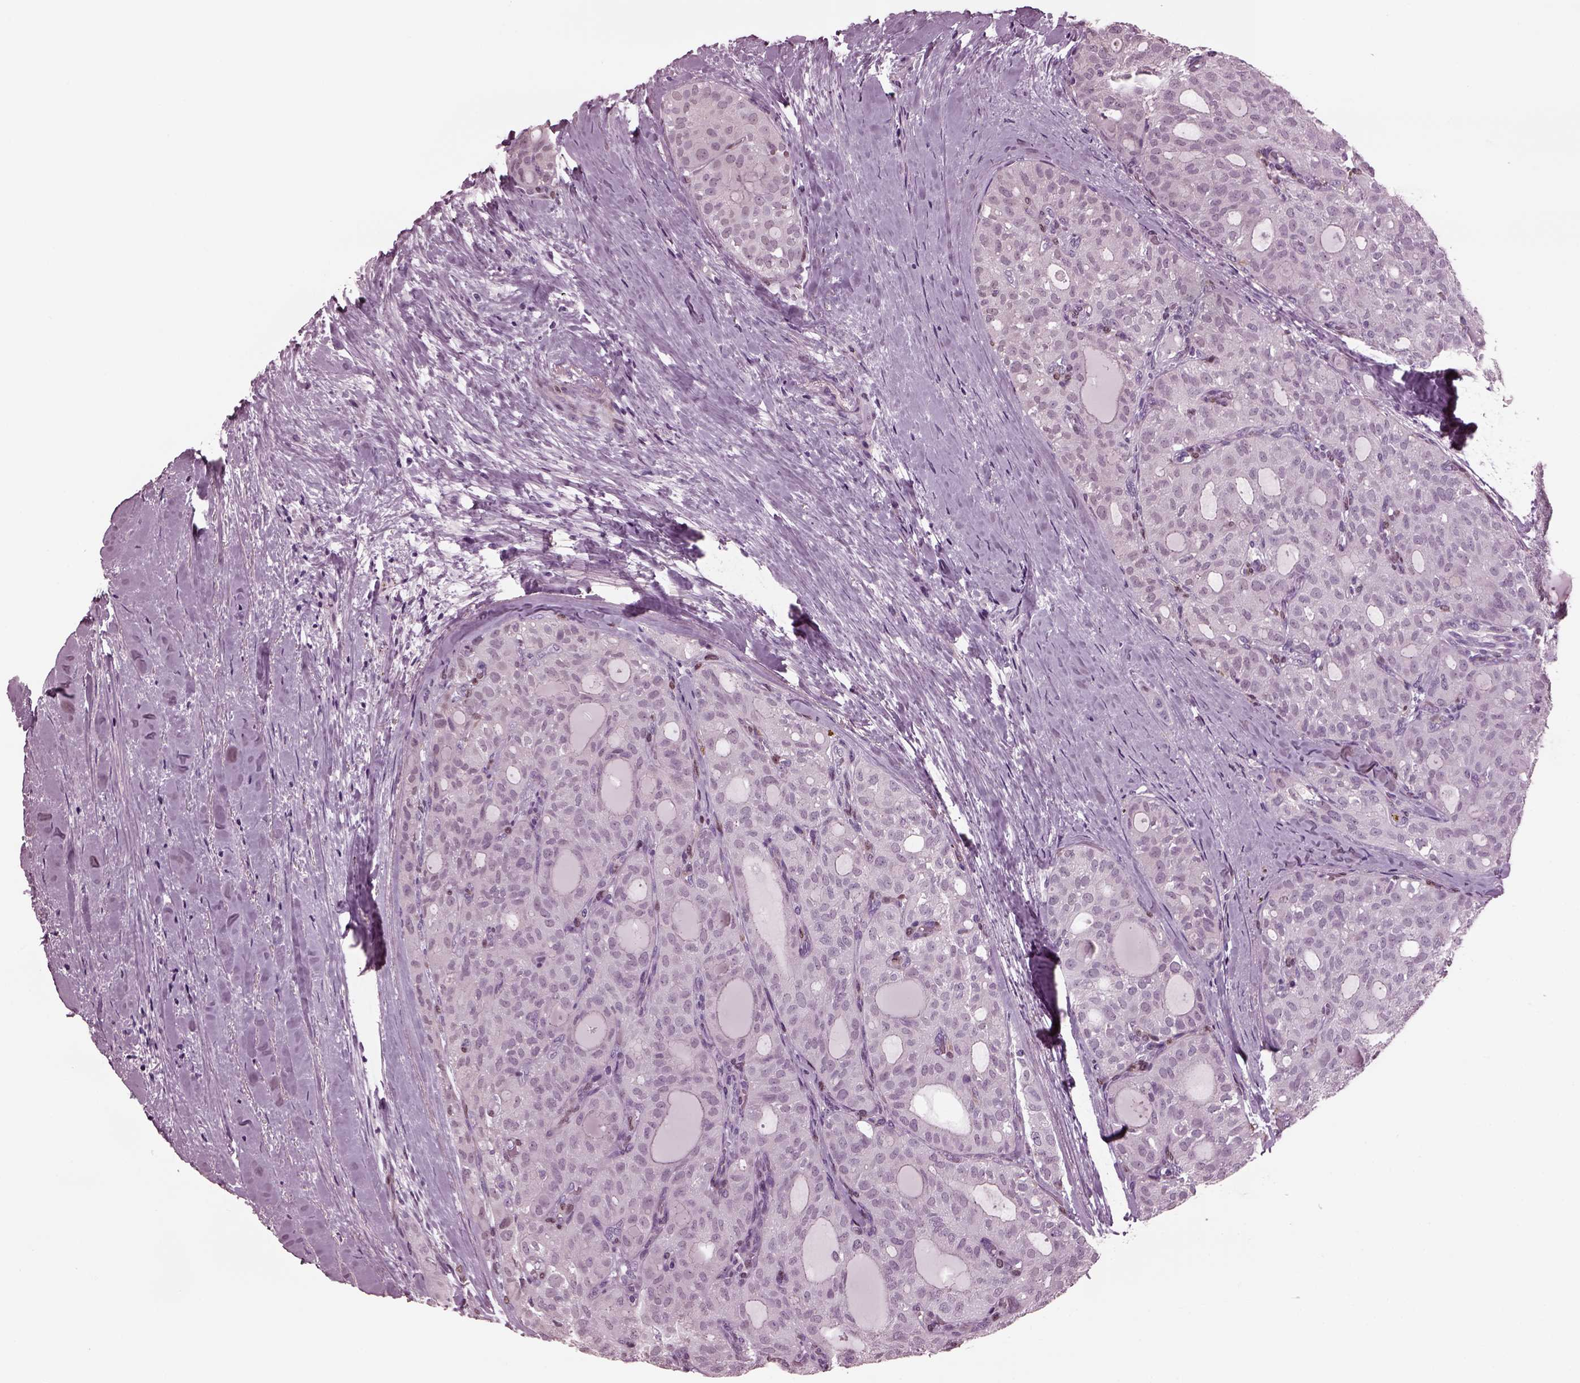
{"staining": {"intensity": "negative", "quantity": "none", "location": "none"}, "tissue": "thyroid cancer", "cell_type": "Tumor cells", "image_type": "cancer", "snomed": [{"axis": "morphology", "description": "Follicular adenoma carcinoma, NOS"}, {"axis": "topography", "description": "Thyroid gland"}], "caption": "Tumor cells show no significant protein staining in follicular adenoma carcinoma (thyroid). The staining is performed using DAB brown chromogen with nuclei counter-stained in using hematoxylin.", "gene": "TPPP2", "patient": {"sex": "male", "age": 75}}